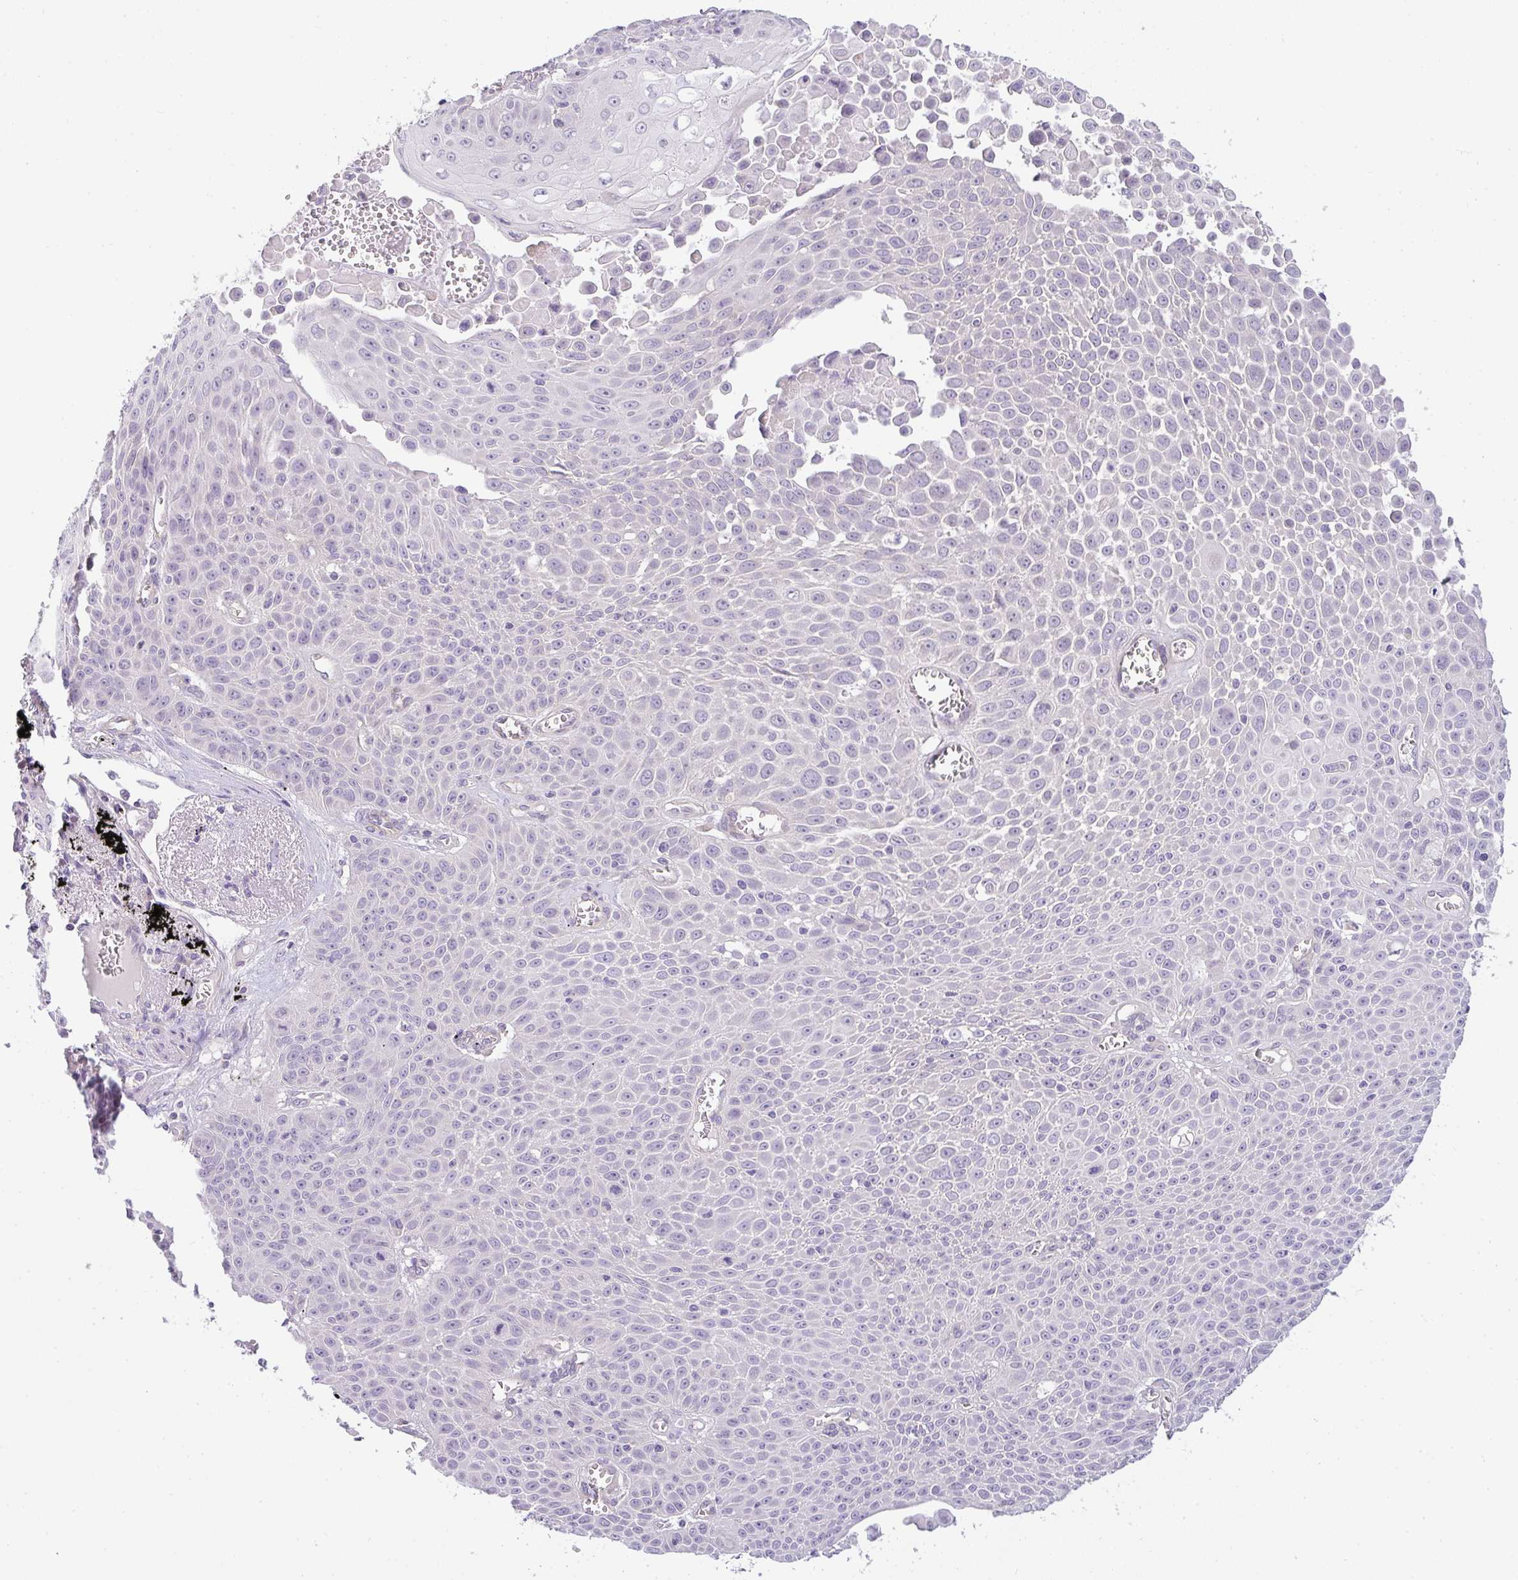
{"staining": {"intensity": "negative", "quantity": "none", "location": "none"}, "tissue": "lung cancer", "cell_type": "Tumor cells", "image_type": "cancer", "snomed": [{"axis": "morphology", "description": "Squamous cell carcinoma, NOS"}, {"axis": "morphology", "description": "Squamous cell carcinoma, metastatic, NOS"}, {"axis": "topography", "description": "Lymph node"}, {"axis": "topography", "description": "Lung"}], "caption": "Lung cancer (metastatic squamous cell carcinoma) was stained to show a protein in brown. There is no significant expression in tumor cells. (DAB (3,3'-diaminobenzidine) immunohistochemistry (IHC) visualized using brightfield microscopy, high magnification).", "gene": "FILIP1", "patient": {"sex": "female", "age": 62}}